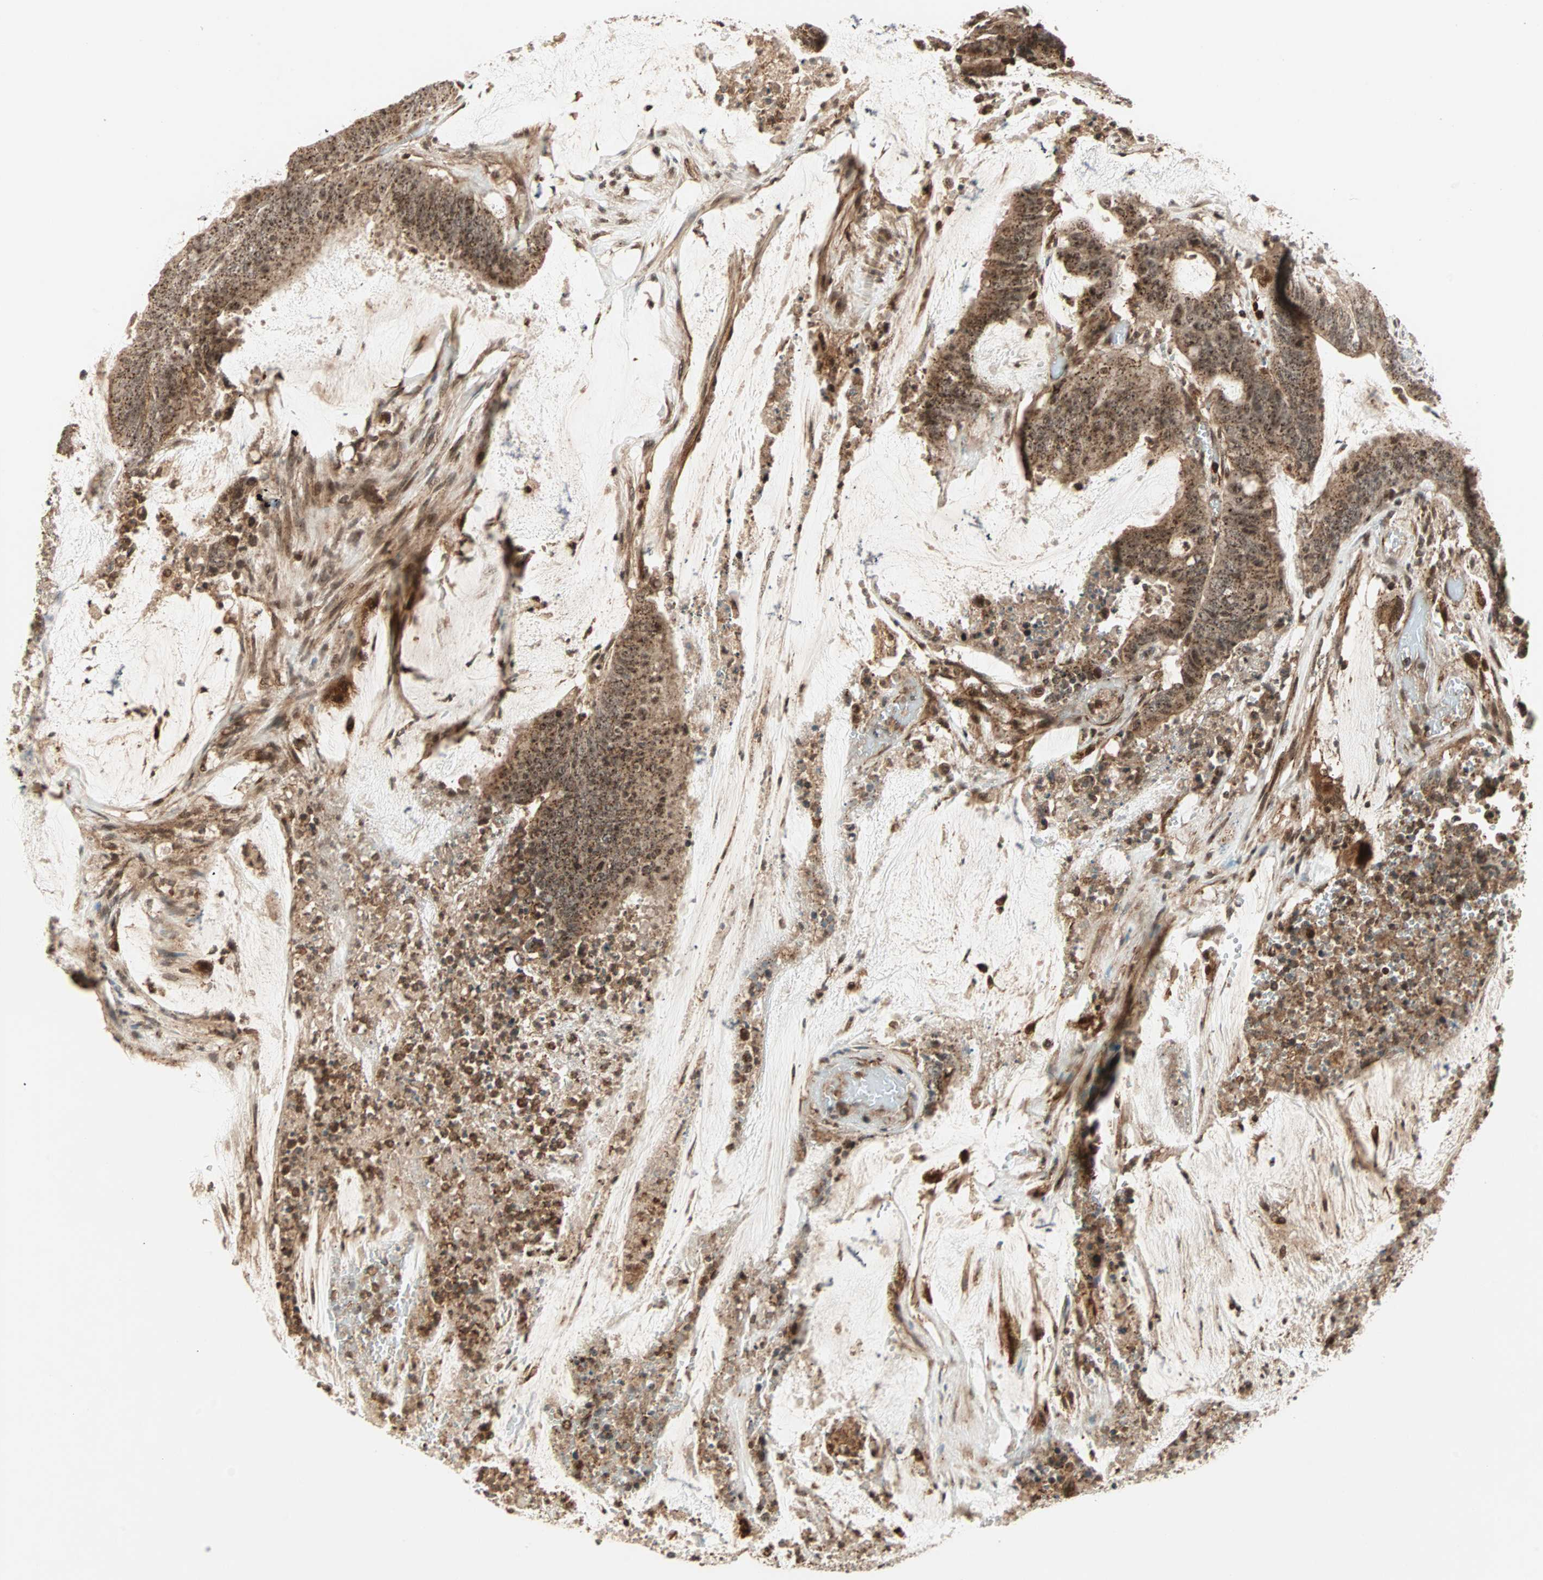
{"staining": {"intensity": "strong", "quantity": ">75%", "location": "cytoplasmic/membranous,nuclear"}, "tissue": "colorectal cancer", "cell_type": "Tumor cells", "image_type": "cancer", "snomed": [{"axis": "morphology", "description": "Adenocarcinoma, NOS"}, {"axis": "topography", "description": "Rectum"}], "caption": "Protein expression analysis of adenocarcinoma (colorectal) reveals strong cytoplasmic/membranous and nuclear expression in approximately >75% of tumor cells. (DAB IHC with brightfield microscopy, high magnification).", "gene": "ZBED9", "patient": {"sex": "female", "age": 66}}